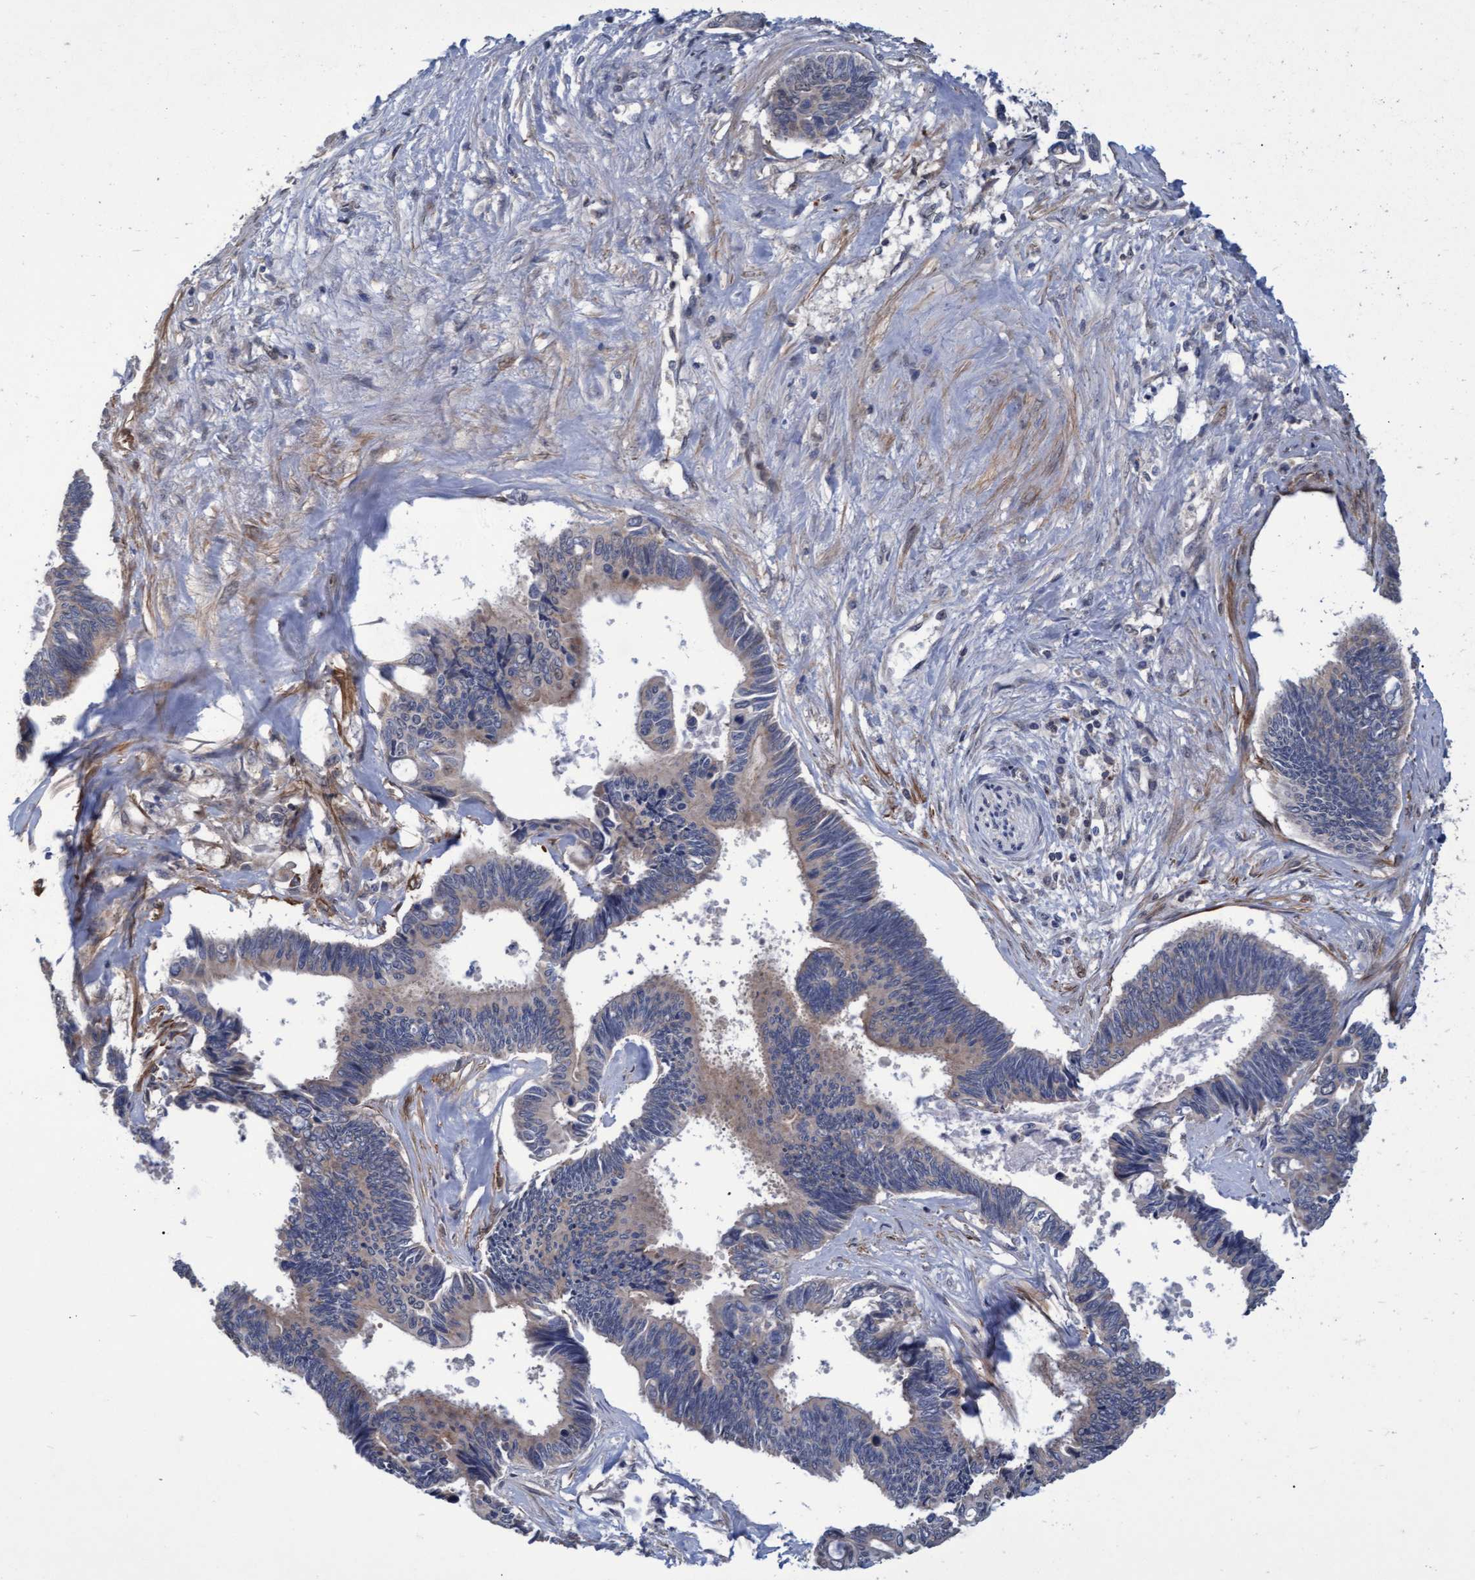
{"staining": {"intensity": "negative", "quantity": "none", "location": "none"}, "tissue": "pancreatic cancer", "cell_type": "Tumor cells", "image_type": "cancer", "snomed": [{"axis": "morphology", "description": "Adenocarcinoma, NOS"}, {"axis": "topography", "description": "Pancreas"}], "caption": "Photomicrograph shows no significant protein expression in tumor cells of pancreatic cancer.", "gene": "NAA15", "patient": {"sex": "female", "age": 70}}